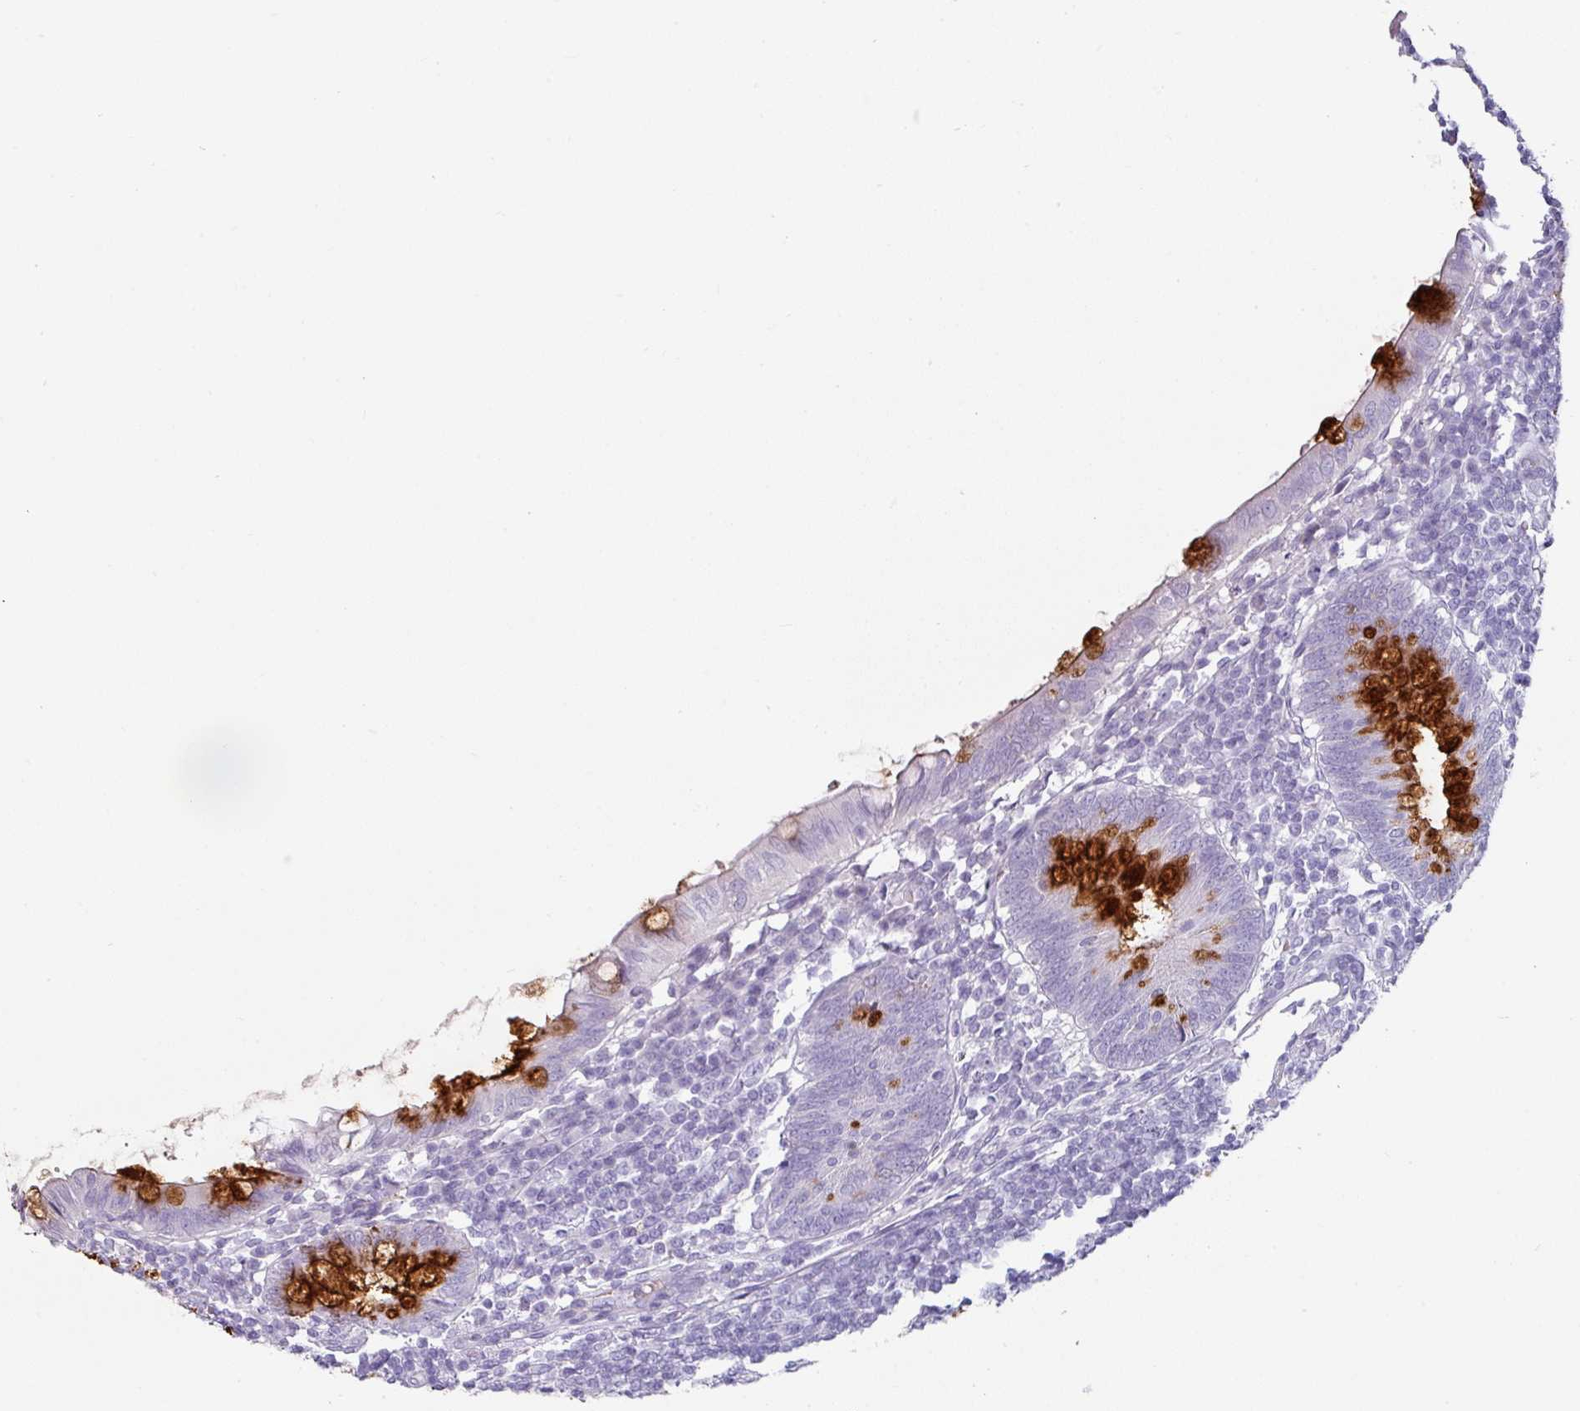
{"staining": {"intensity": "strong", "quantity": "25%-75%", "location": "cytoplasmic/membranous"}, "tissue": "appendix", "cell_type": "Glandular cells", "image_type": "normal", "snomed": [{"axis": "morphology", "description": "Normal tissue, NOS"}, {"axis": "topography", "description": "Appendix"}], "caption": "Protein staining shows strong cytoplasmic/membranous staining in about 25%-75% of glandular cells in benign appendix. The staining is performed using DAB brown chromogen to label protein expression. The nuclei are counter-stained blue using hematoxylin.", "gene": "CLCA1", "patient": {"sex": "male", "age": 83}}